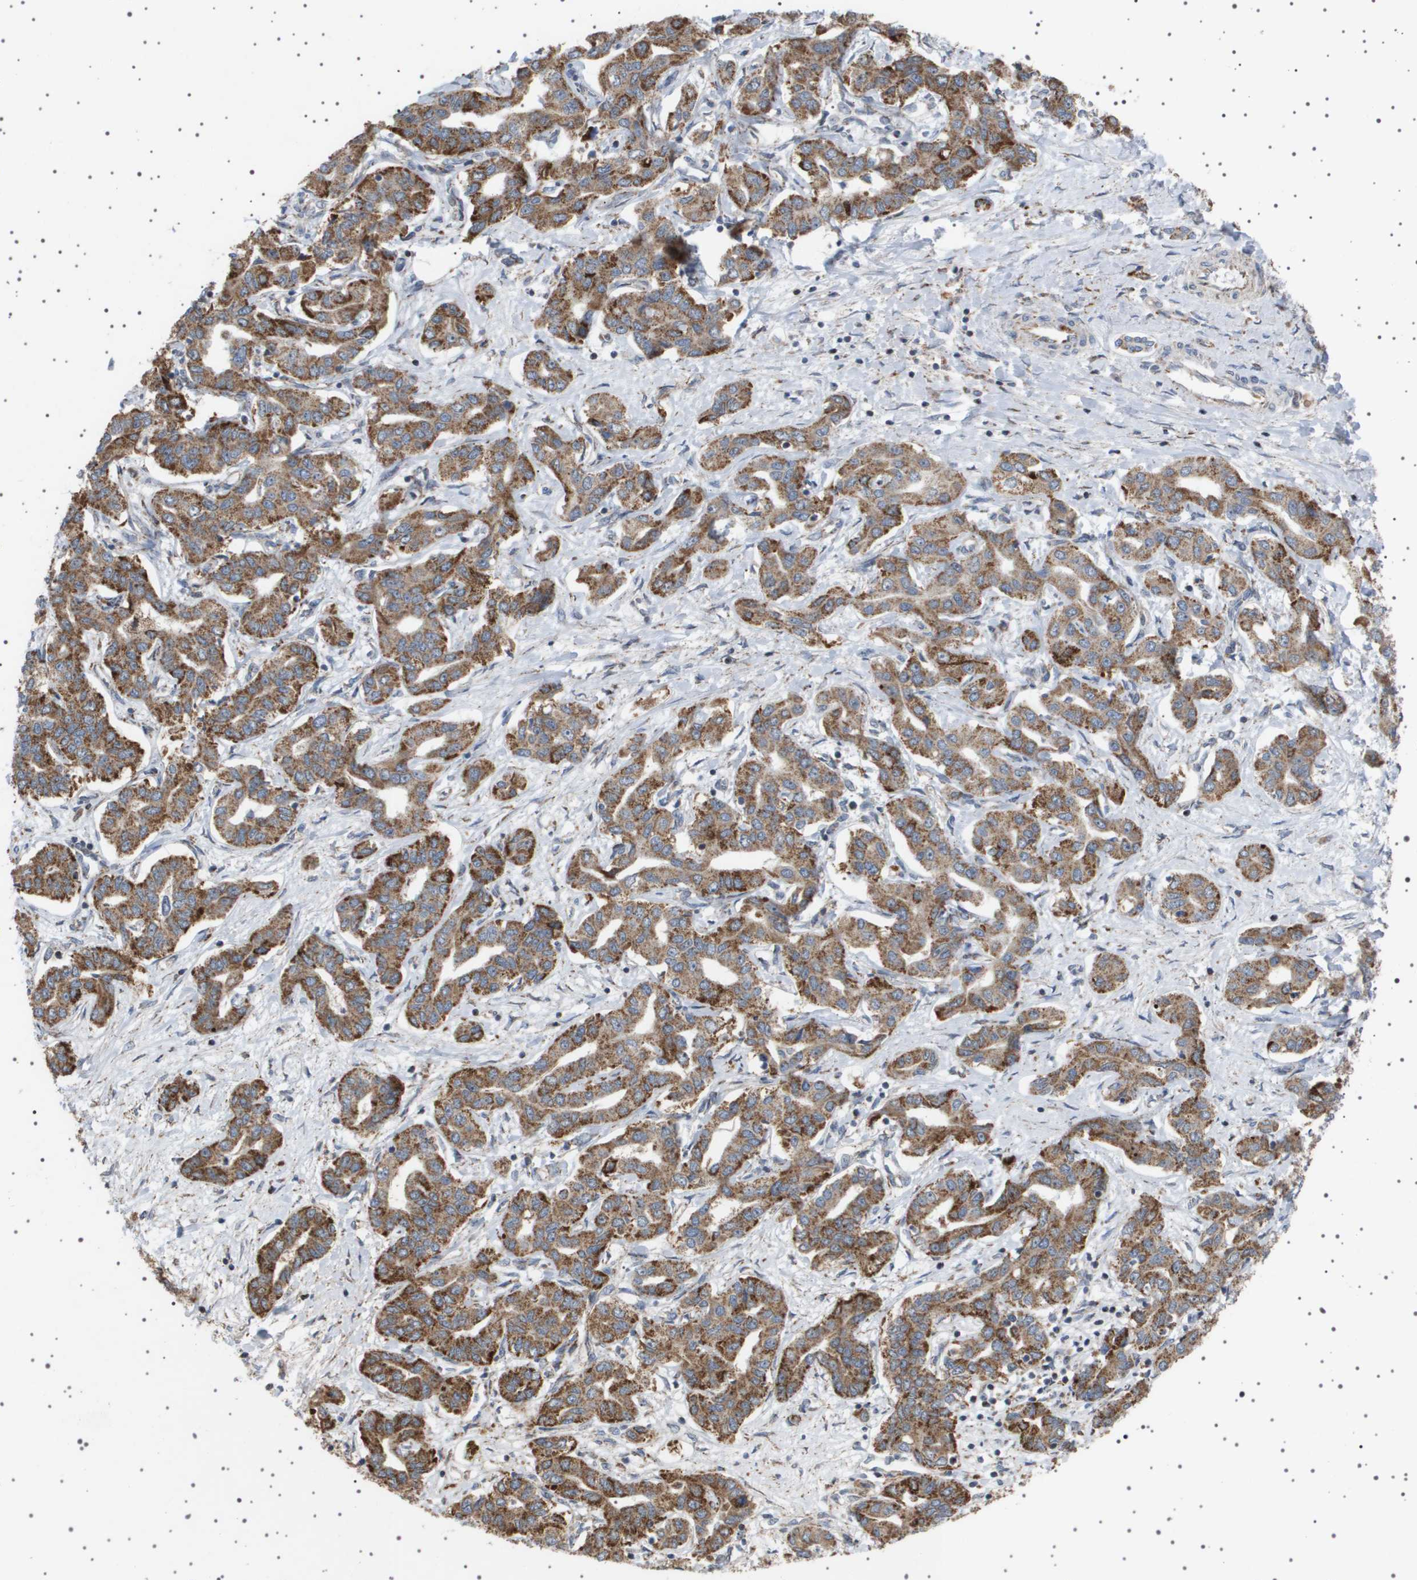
{"staining": {"intensity": "moderate", "quantity": ">75%", "location": "cytoplasmic/membranous"}, "tissue": "liver cancer", "cell_type": "Tumor cells", "image_type": "cancer", "snomed": [{"axis": "morphology", "description": "Cholangiocarcinoma"}, {"axis": "topography", "description": "Liver"}], "caption": "A photomicrograph of liver cancer (cholangiocarcinoma) stained for a protein demonstrates moderate cytoplasmic/membranous brown staining in tumor cells.", "gene": "UBXN8", "patient": {"sex": "male", "age": 59}}